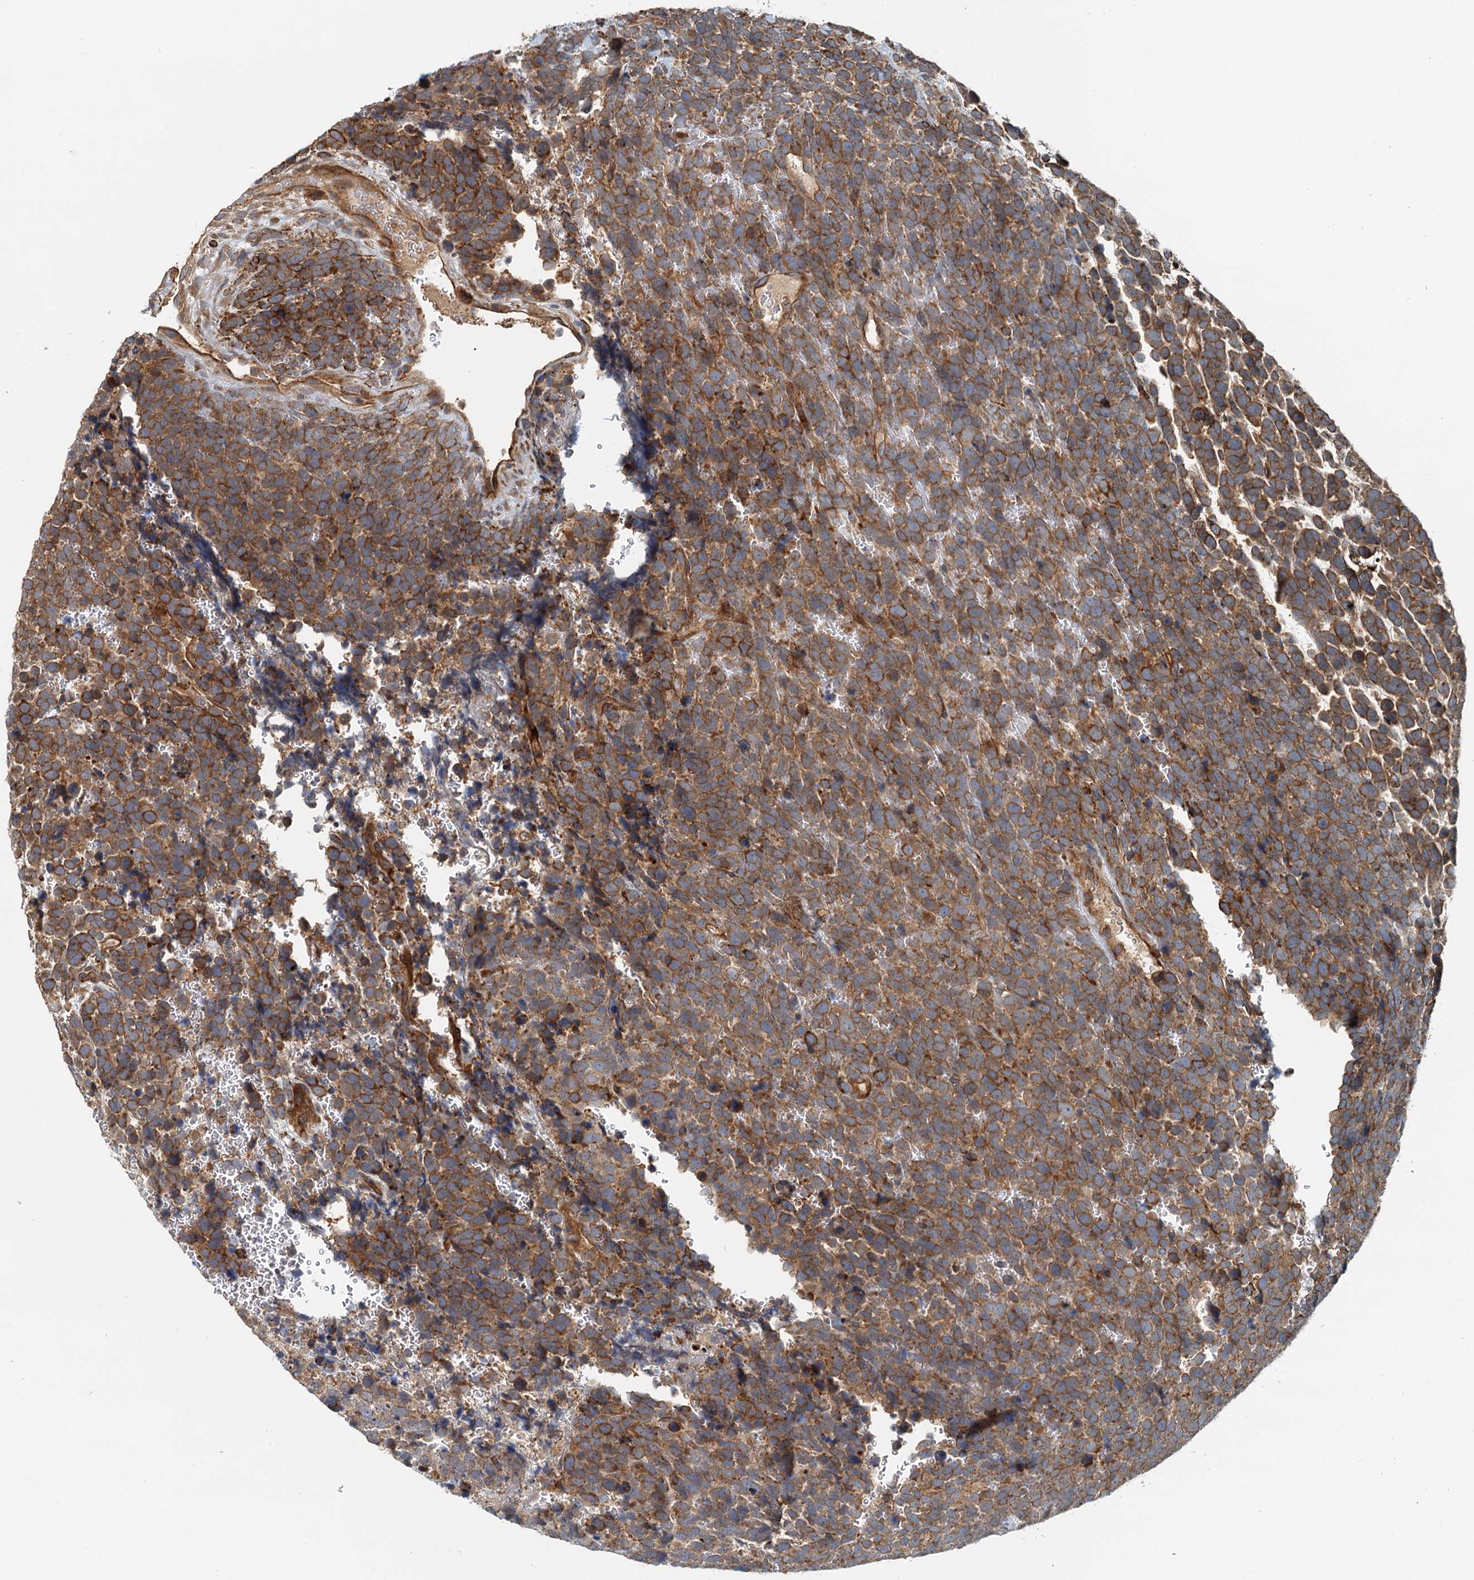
{"staining": {"intensity": "strong", "quantity": ">75%", "location": "cytoplasmic/membranous"}, "tissue": "urothelial cancer", "cell_type": "Tumor cells", "image_type": "cancer", "snomed": [{"axis": "morphology", "description": "Urothelial carcinoma, High grade"}, {"axis": "topography", "description": "Urinary bladder"}], "caption": "This is an image of immunohistochemistry (IHC) staining of urothelial cancer, which shows strong expression in the cytoplasmic/membranous of tumor cells.", "gene": "NIPAL3", "patient": {"sex": "female", "age": 82}}